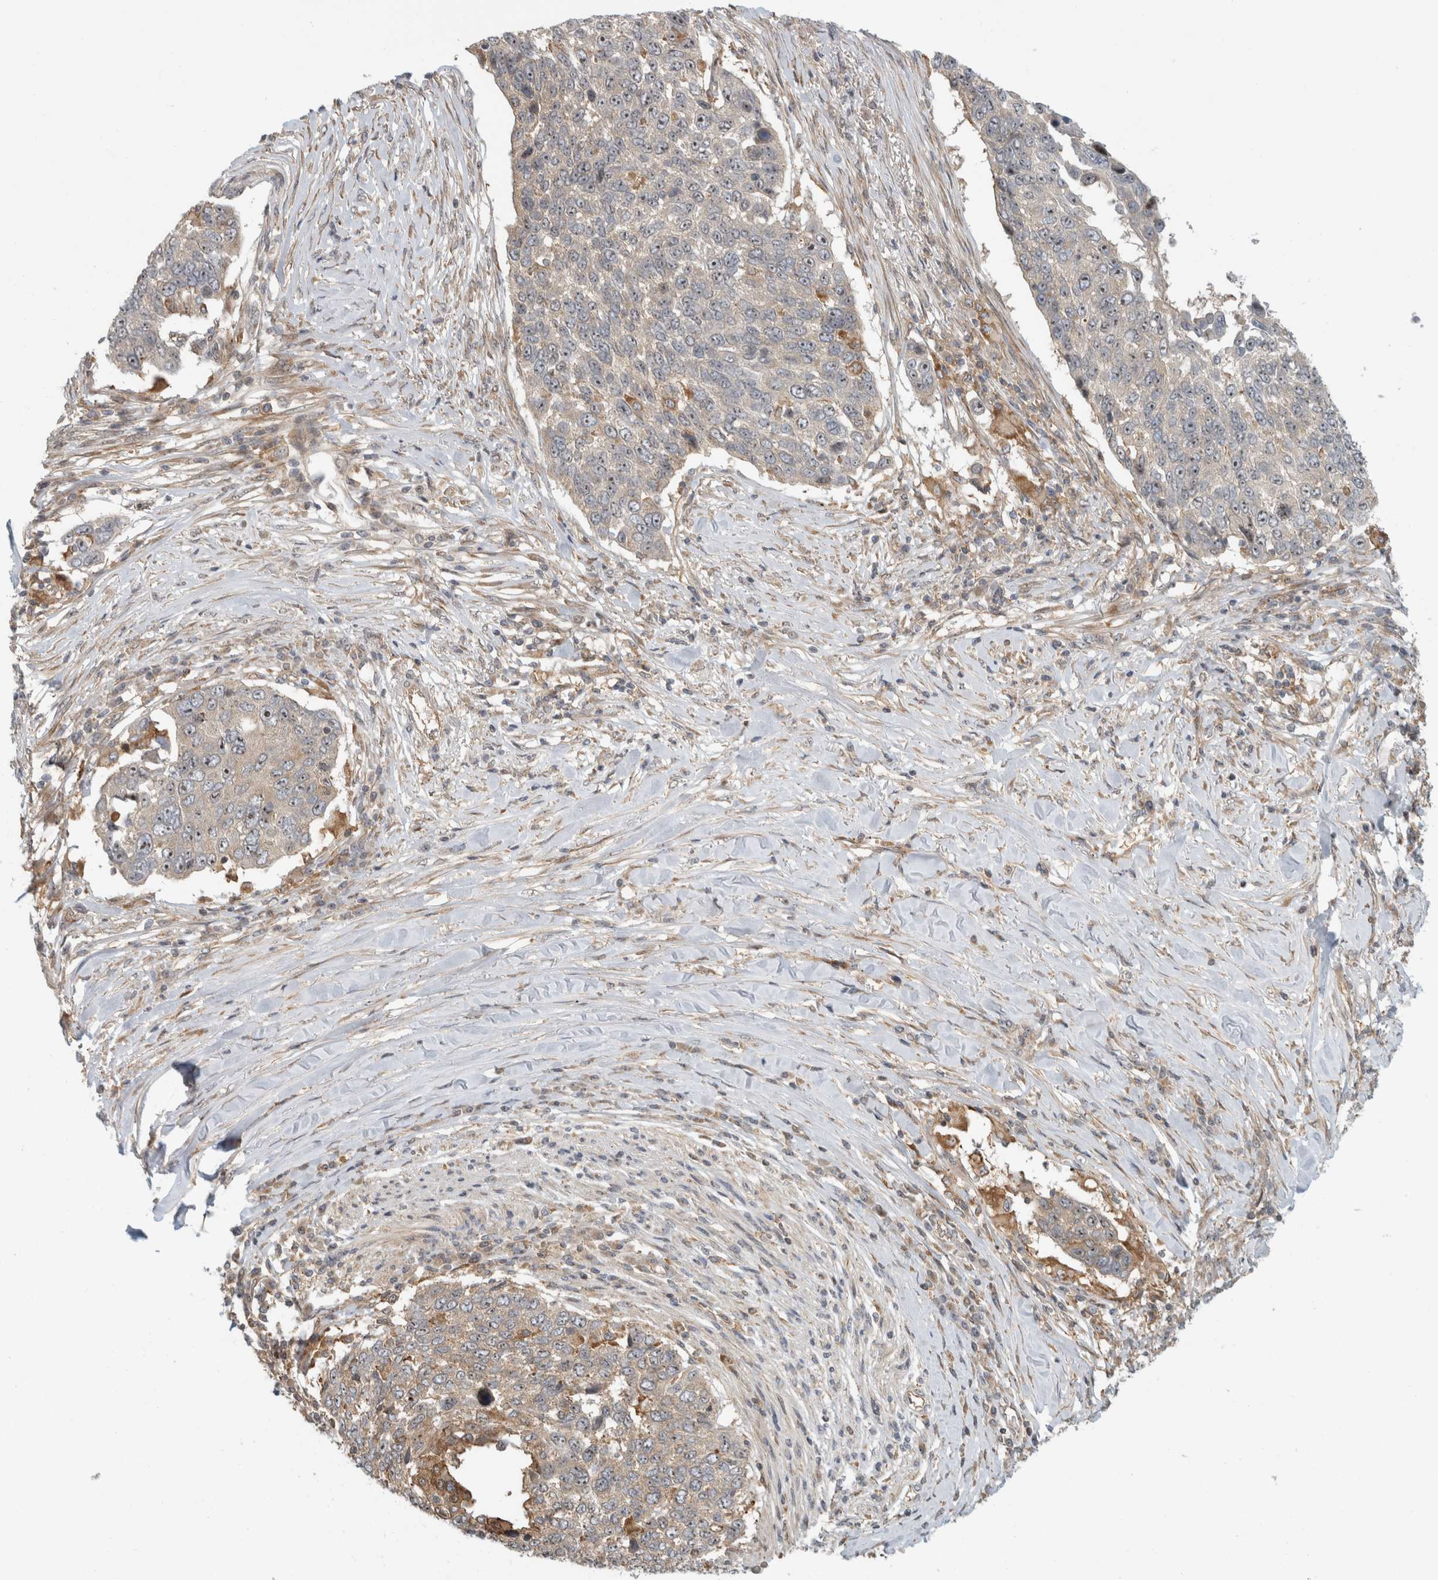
{"staining": {"intensity": "weak", "quantity": "25%-75%", "location": "cytoplasmic/membranous,nuclear"}, "tissue": "lung cancer", "cell_type": "Tumor cells", "image_type": "cancer", "snomed": [{"axis": "morphology", "description": "Squamous cell carcinoma, NOS"}, {"axis": "topography", "description": "Lung"}], "caption": "Lung squamous cell carcinoma stained for a protein shows weak cytoplasmic/membranous and nuclear positivity in tumor cells. (DAB (3,3'-diaminobenzidine) IHC with brightfield microscopy, high magnification).", "gene": "WASF2", "patient": {"sex": "male", "age": 66}}